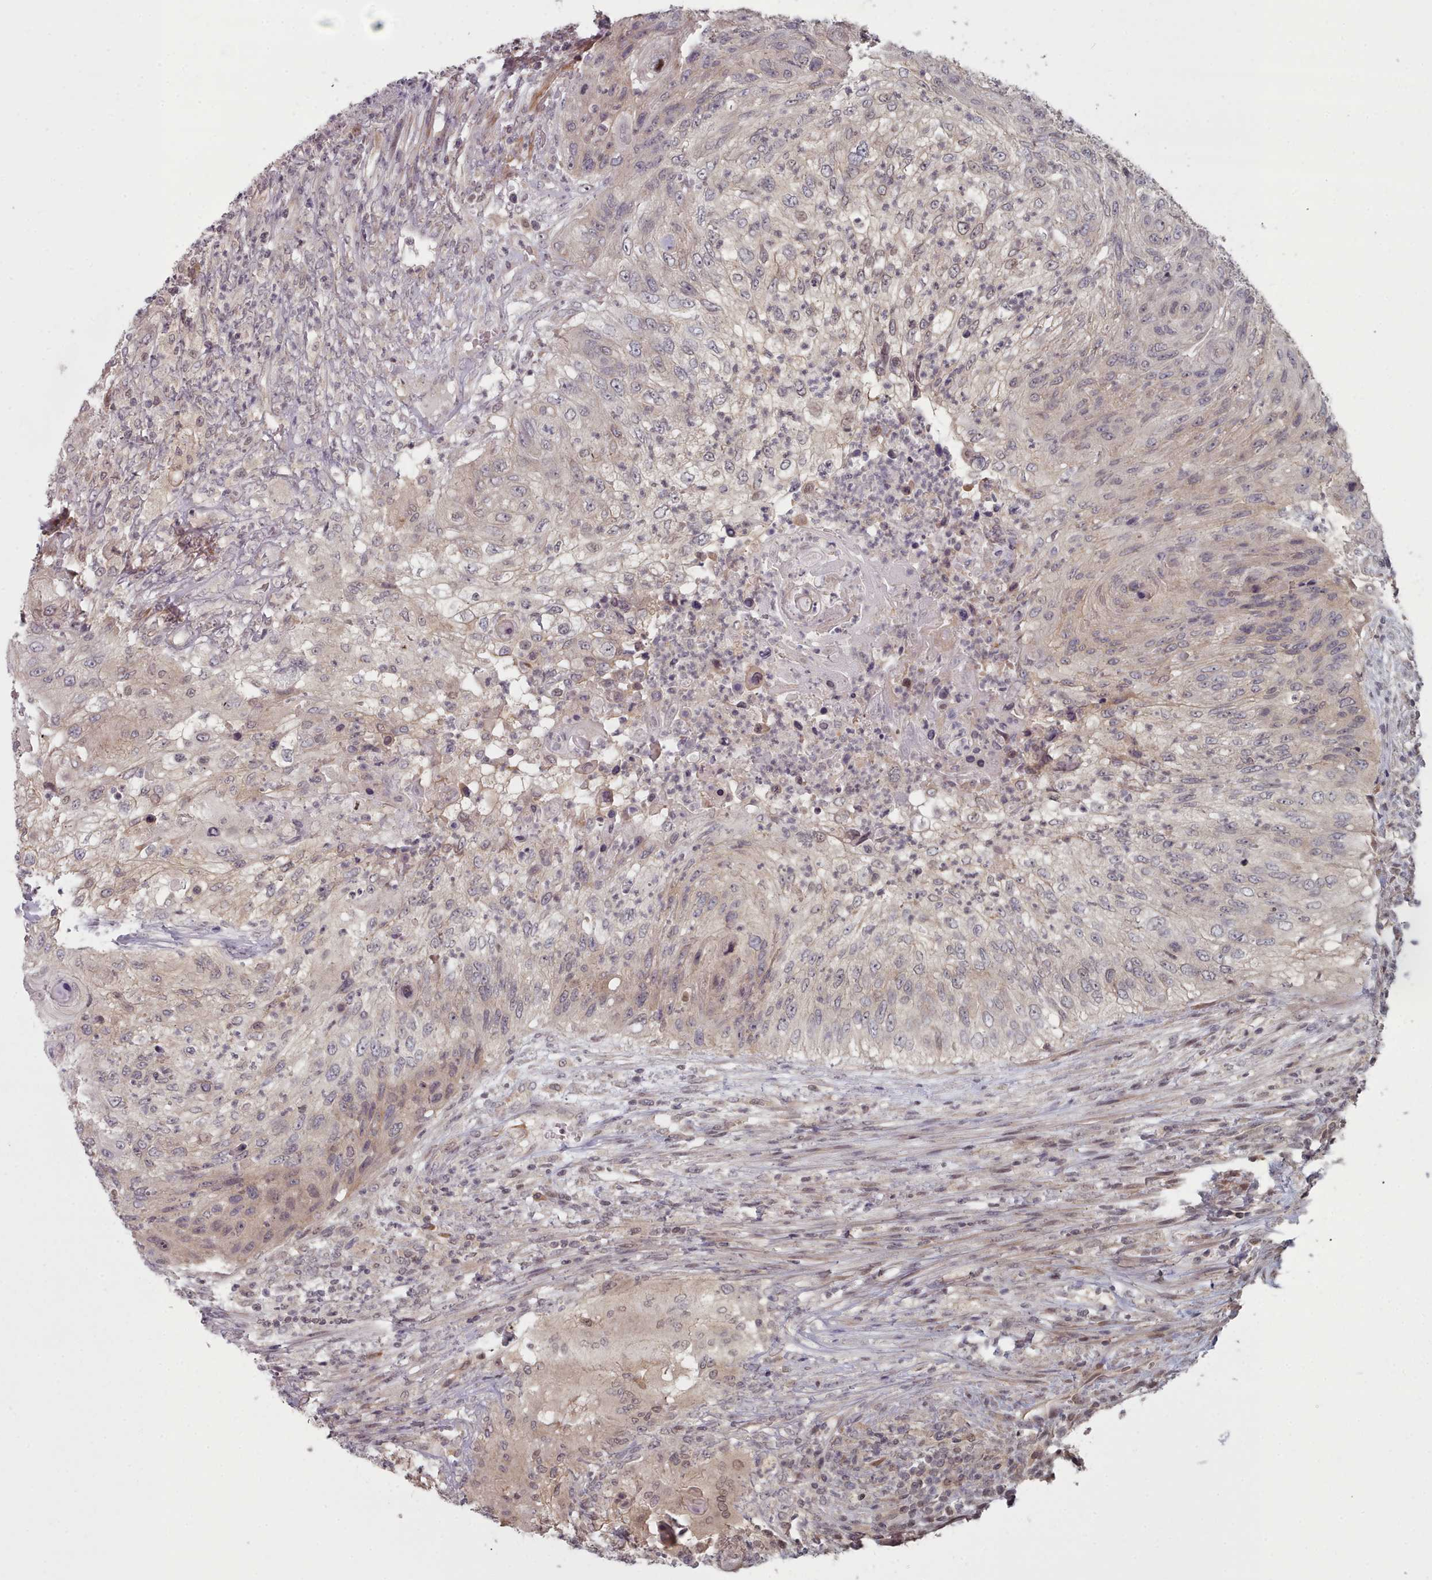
{"staining": {"intensity": "negative", "quantity": "none", "location": "none"}, "tissue": "urothelial cancer", "cell_type": "Tumor cells", "image_type": "cancer", "snomed": [{"axis": "morphology", "description": "Urothelial carcinoma, High grade"}, {"axis": "topography", "description": "Urinary bladder"}], "caption": "A high-resolution micrograph shows IHC staining of high-grade urothelial carcinoma, which shows no significant staining in tumor cells.", "gene": "HYAL3", "patient": {"sex": "female", "age": 60}}